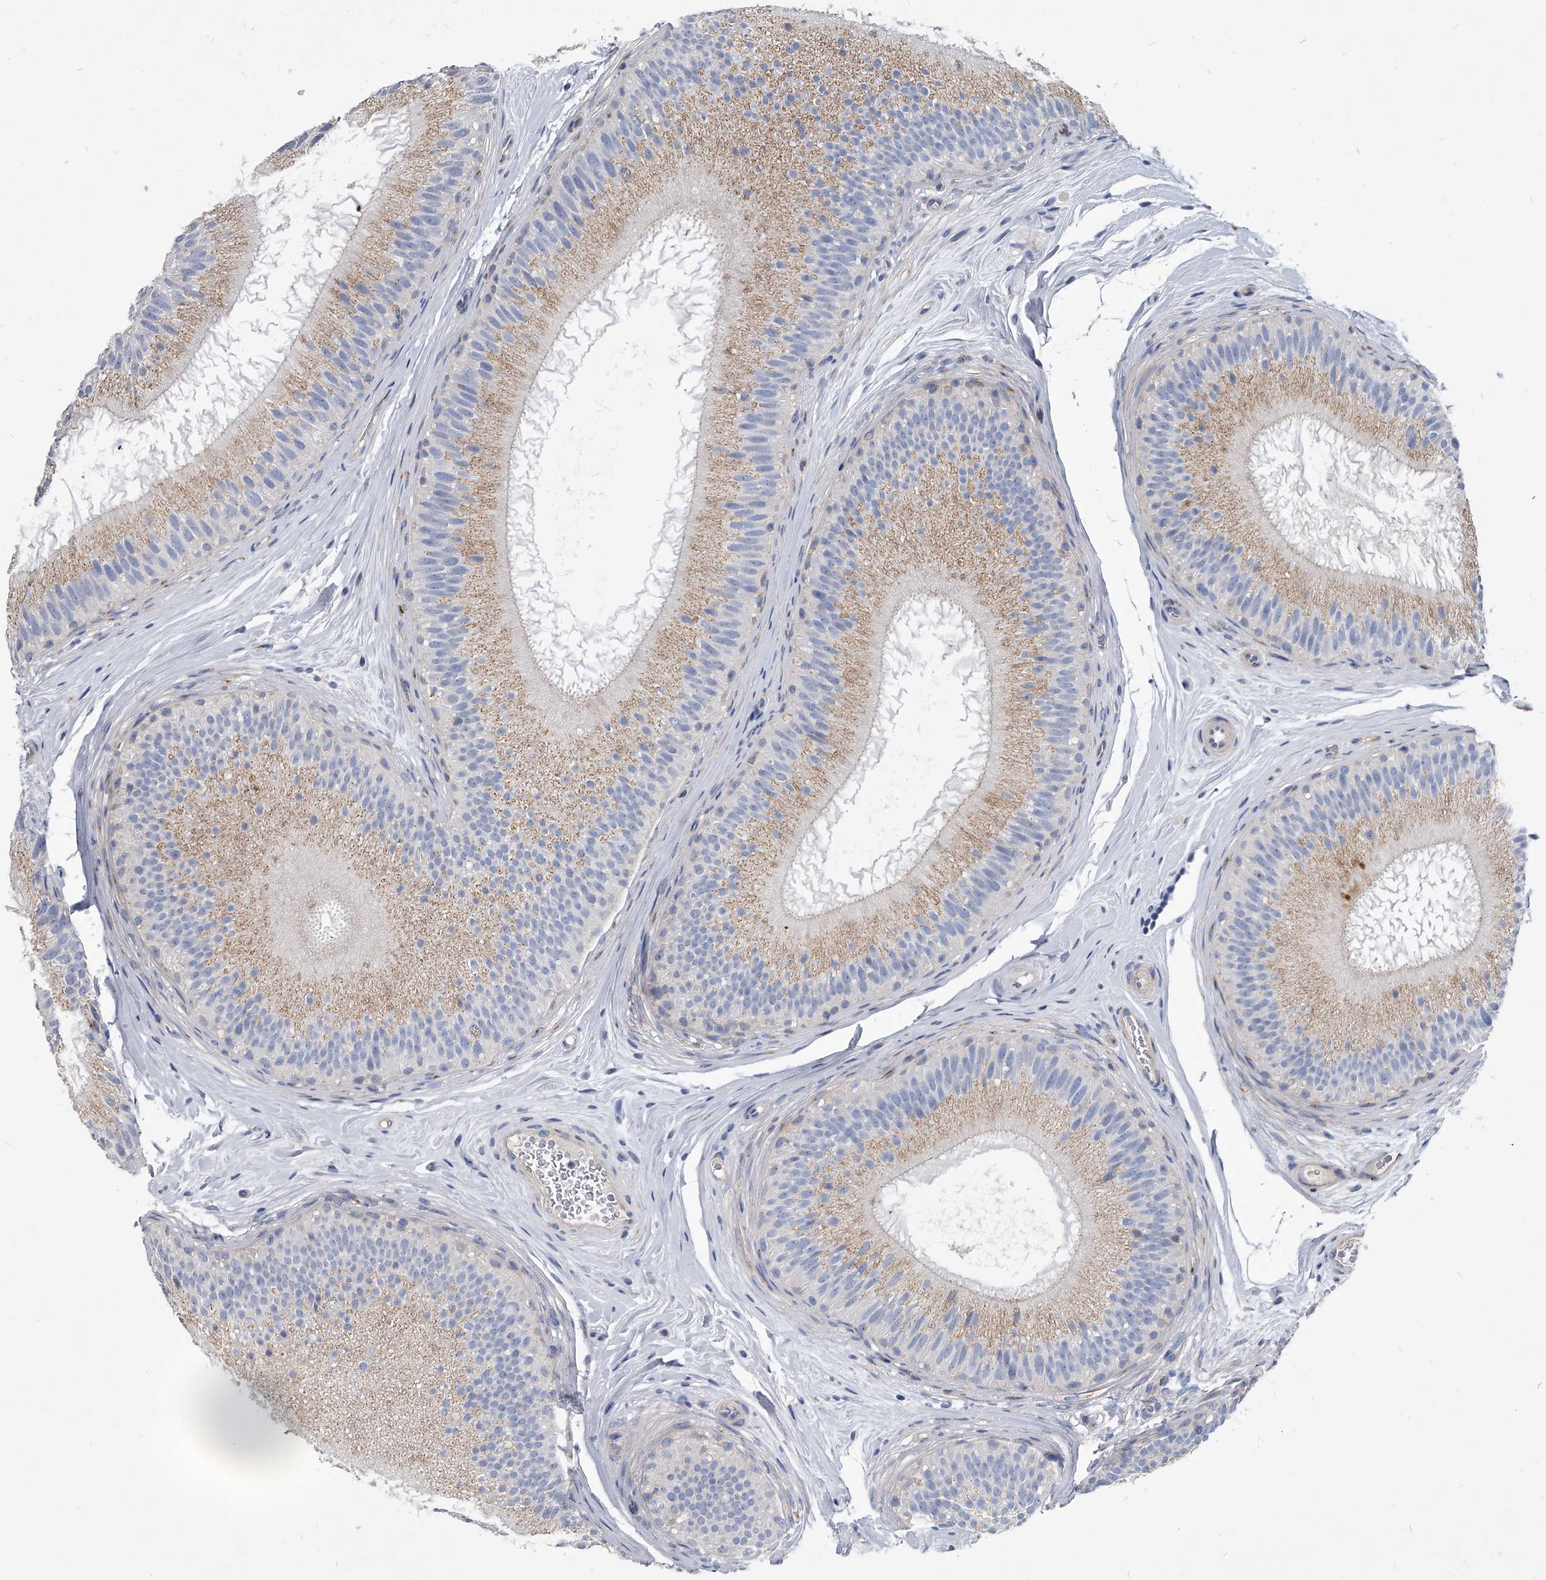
{"staining": {"intensity": "weak", "quantity": "25%-75%", "location": "cytoplasmic/membranous"}, "tissue": "epididymis", "cell_type": "Glandular cells", "image_type": "normal", "snomed": [{"axis": "morphology", "description": "Normal tissue, NOS"}, {"axis": "topography", "description": "Epididymis"}], "caption": "Protein analysis of benign epididymis shows weak cytoplasmic/membranous positivity in approximately 25%-75% of glandular cells. Using DAB (3,3'-diaminobenzidine) (brown) and hematoxylin (blue) stains, captured at high magnification using brightfield microscopy.", "gene": "SPP1", "patient": {"sex": "male", "age": 45}}